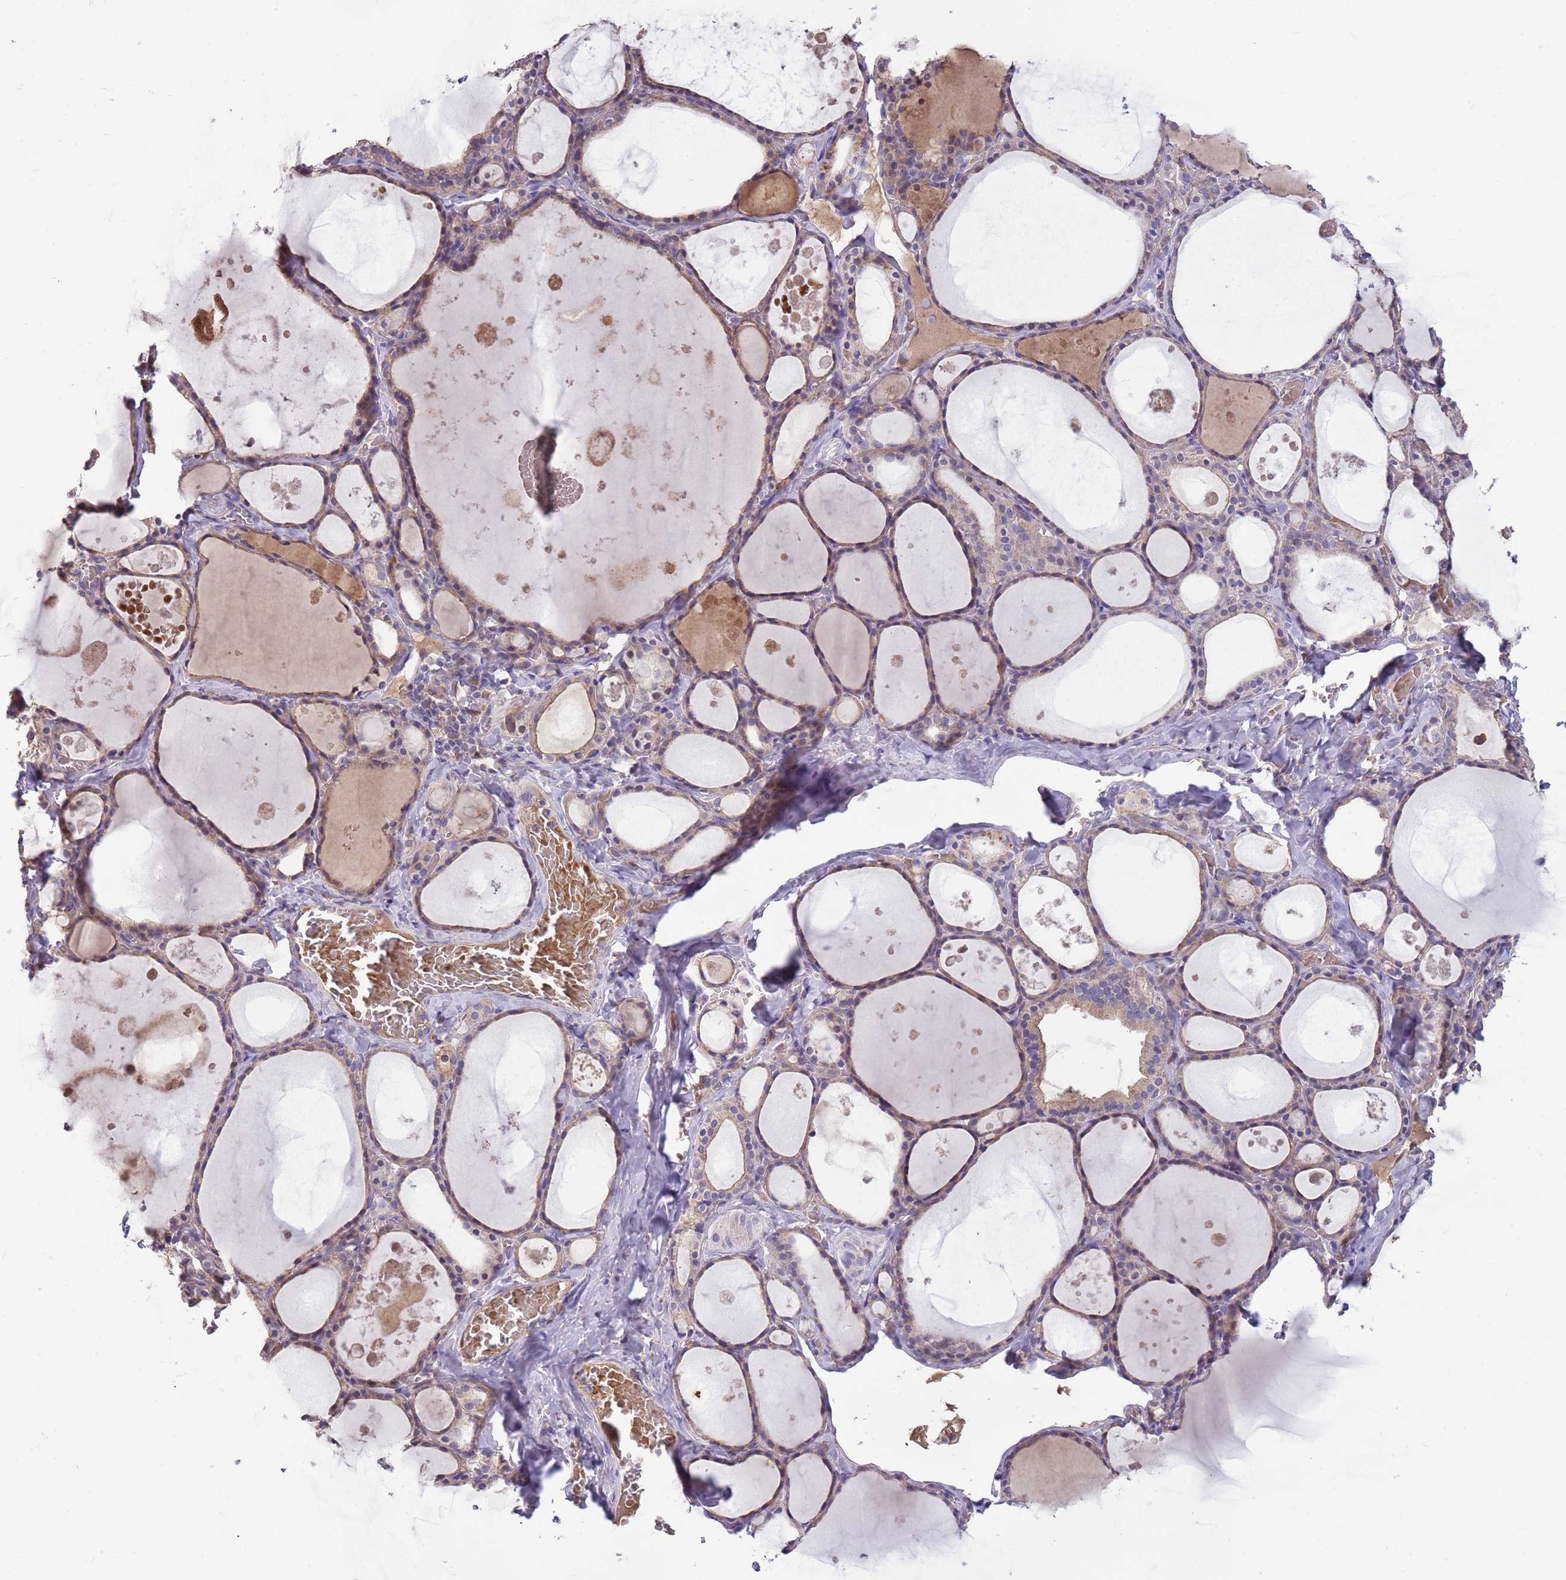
{"staining": {"intensity": "weak", "quantity": ">75%", "location": "cytoplasmic/membranous"}, "tissue": "thyroid gland", "cell_type": "Glandular cells", "image_type": "normal", "snomed": [{"axis": "morphology", "description": "Normal tissue, NOS"}, {"axis": "topography", "description": "Thyroid gland"}], "caption": "A photomicrograph of human thyroid gland stained for a protein displays weak cytoplasmic/membranous brown staining in glandular cells.", "gene": "TRMO", "patient": {"sex": "male", "age": 56}}